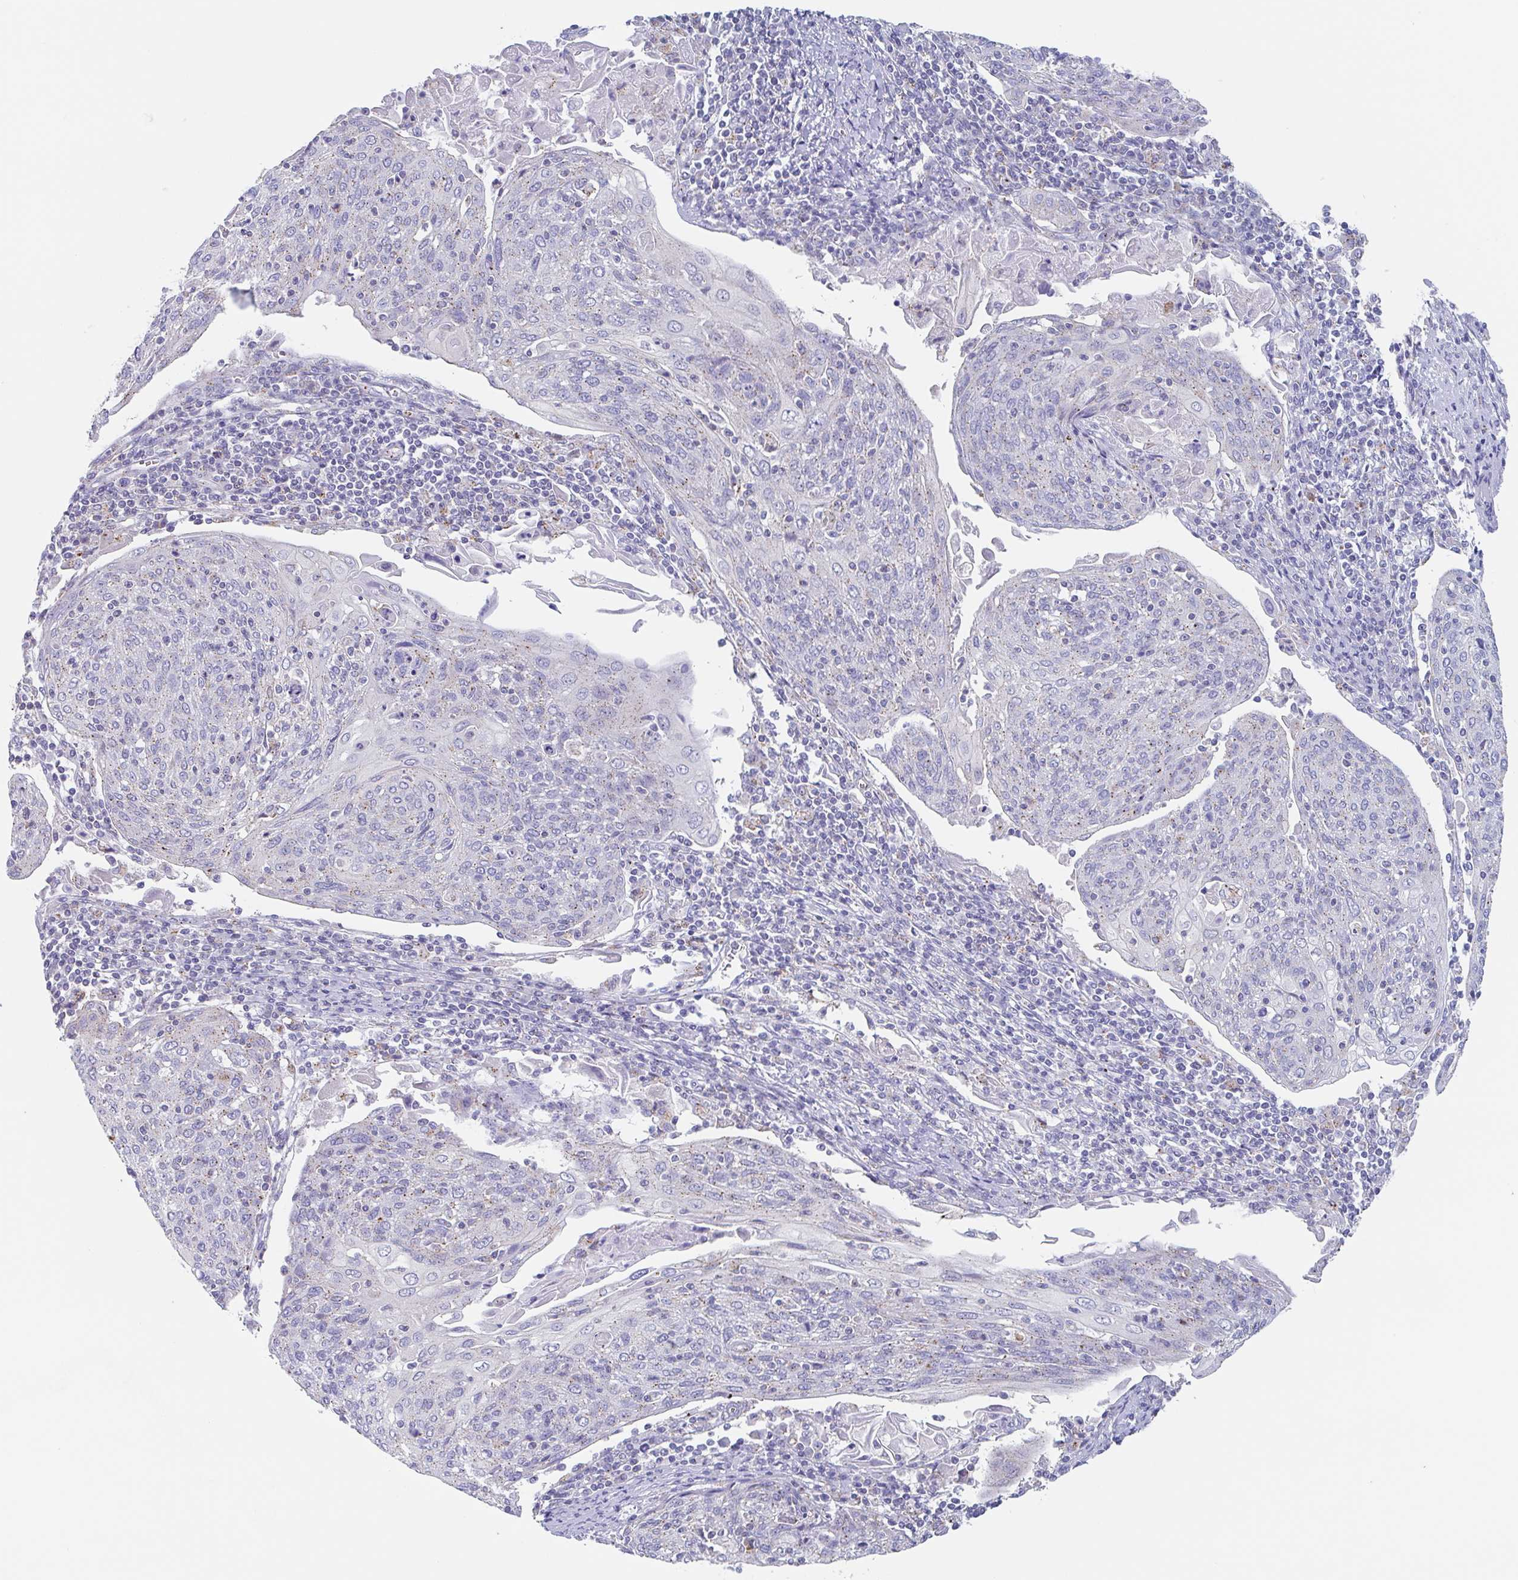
{"staining": {"intensity": "moderate", "quantity": "25%-75%", "location": "cytoplasmic/membranous"}, "tissue": "cervical cancer", "cell_type": "Tumor cells", "image_type": "cancer", "snomed": [{"axis": "morphology", "description": "Squamous cell carcinoma, NOS"}, {"axis": "topography", "description": "Cervix"}], "caption": "Cervical cancer (squamous cell carcinoma) was stained to show a protein in brown. There is medium levels of moderate cytoplasmic/membranous staining in about 25%-75% of tumor cells. (DAB = brown stain, brightfield microscopy at high magnification).", "gene": "CHMP5", "patient": {"sex": "female", "age": 67}}